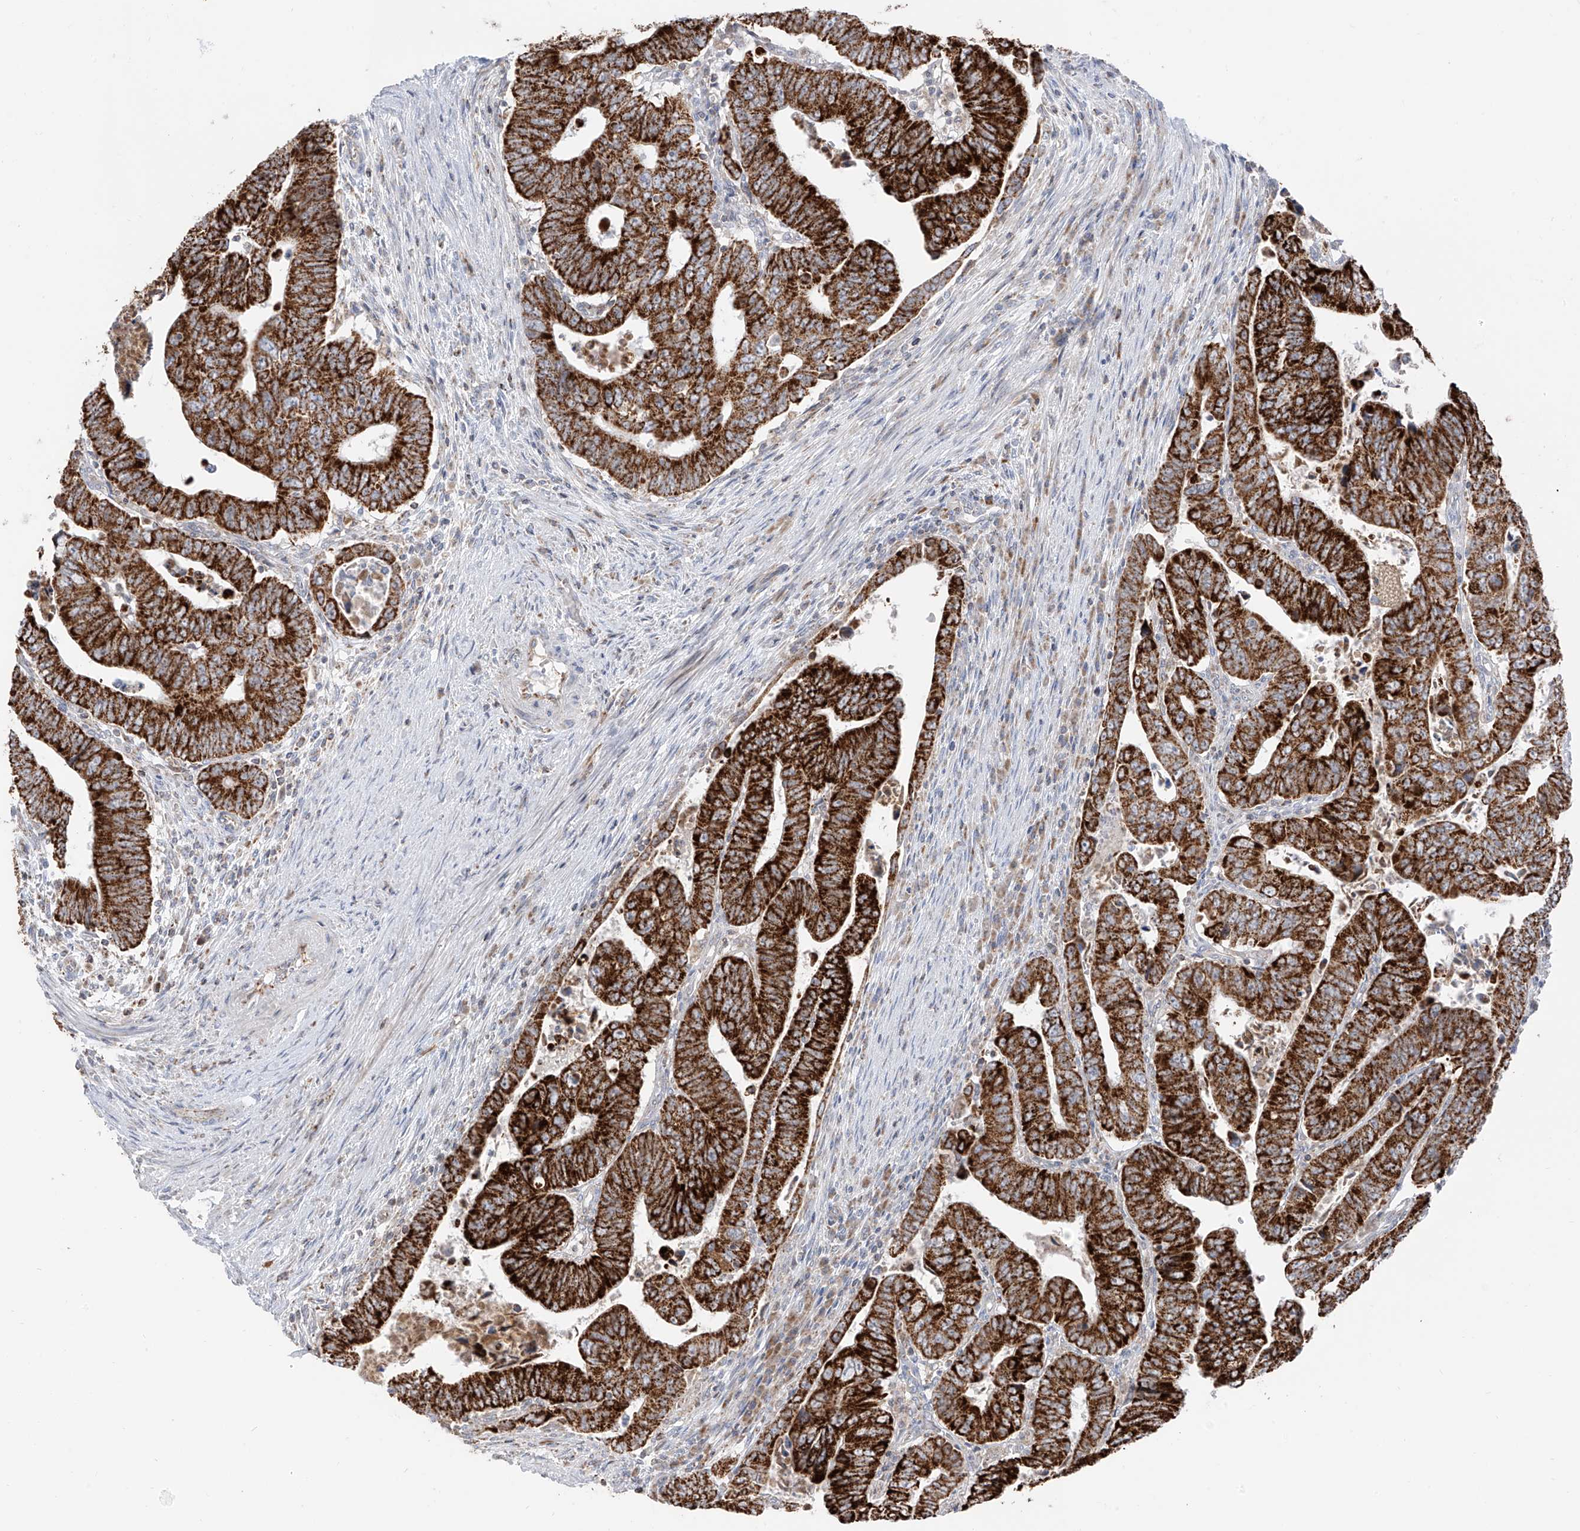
{"staining": {"intensity": "strong", "quantity": ">75%", "location": "cytoplasmic/membranous"}, "tissue": "colorectal cancer", "cell_type": "Tumor cells", "image_type": "cancer", "snomed": [{"axis": "morphology", "description": "Normal tissue, NOS"}, {"axis": "morphology", "description": "Adenocarcinoma, NOS"}, {"axis": "topography", "description": "Rectum"}], "caption": "An immunohistochemistry micrograph of tumor tissue is shown. Protein staining in brown shows strong cytoplasmic/membranous positivity in colorectal cancer within tumor cells. Ihc stains the protein of interest in brown and the nuclei are stained blue.", "gene": "ETHE1", "patient": {"sex": "female", "age": 65}}